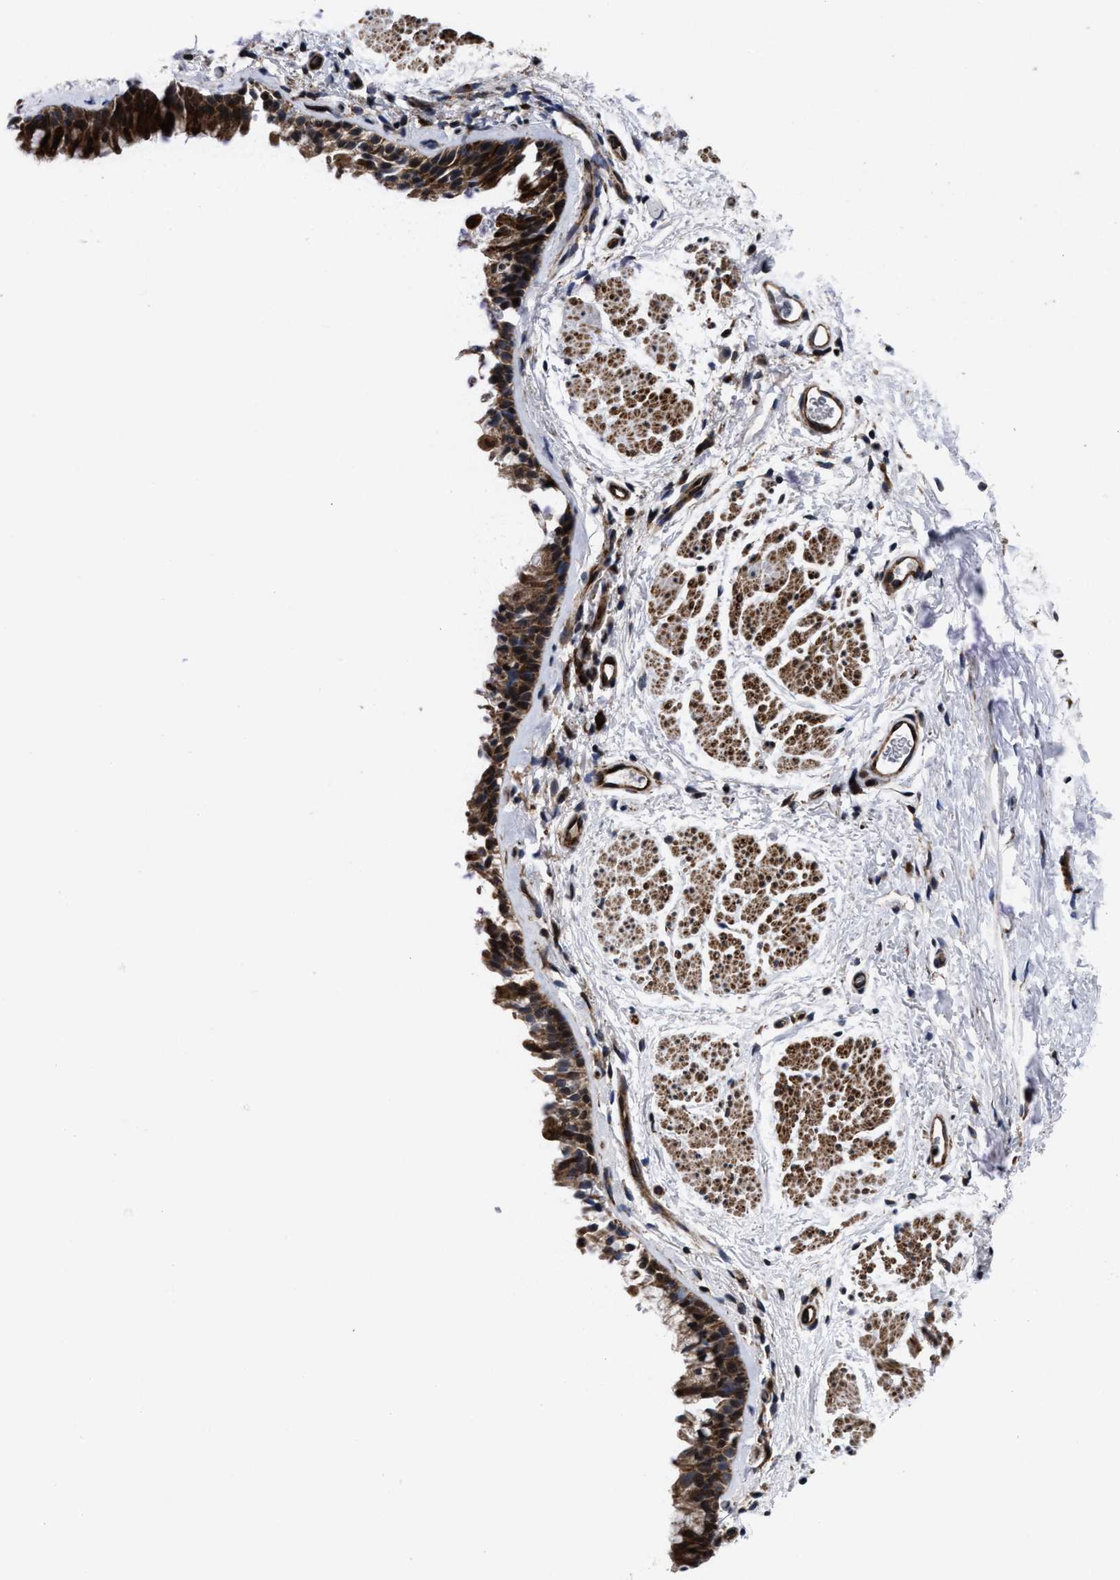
{"staining": {"intensity": "strong", "quantity": ">75%", "location": "cytoplasmic/membranous"}, "tissue": "bronchus", "cell_type": "Respiratory epithelial cells", "image_type": "normal", "snomed": [{"axis": "morphology", "description": "Normal tissue, NOS"}, {"axis": "topography", "description": "Cartilage tissue"}, {"axis": "topography", "description": "Bronchus"}], "caption": "Protein analysis of normal bronchus shows strong cytoplasmic/membranous expression in about >75% of respiratory epithelial cells.", "gene": "MRPL50", "patient": {"sex": "female", "age": 53}}